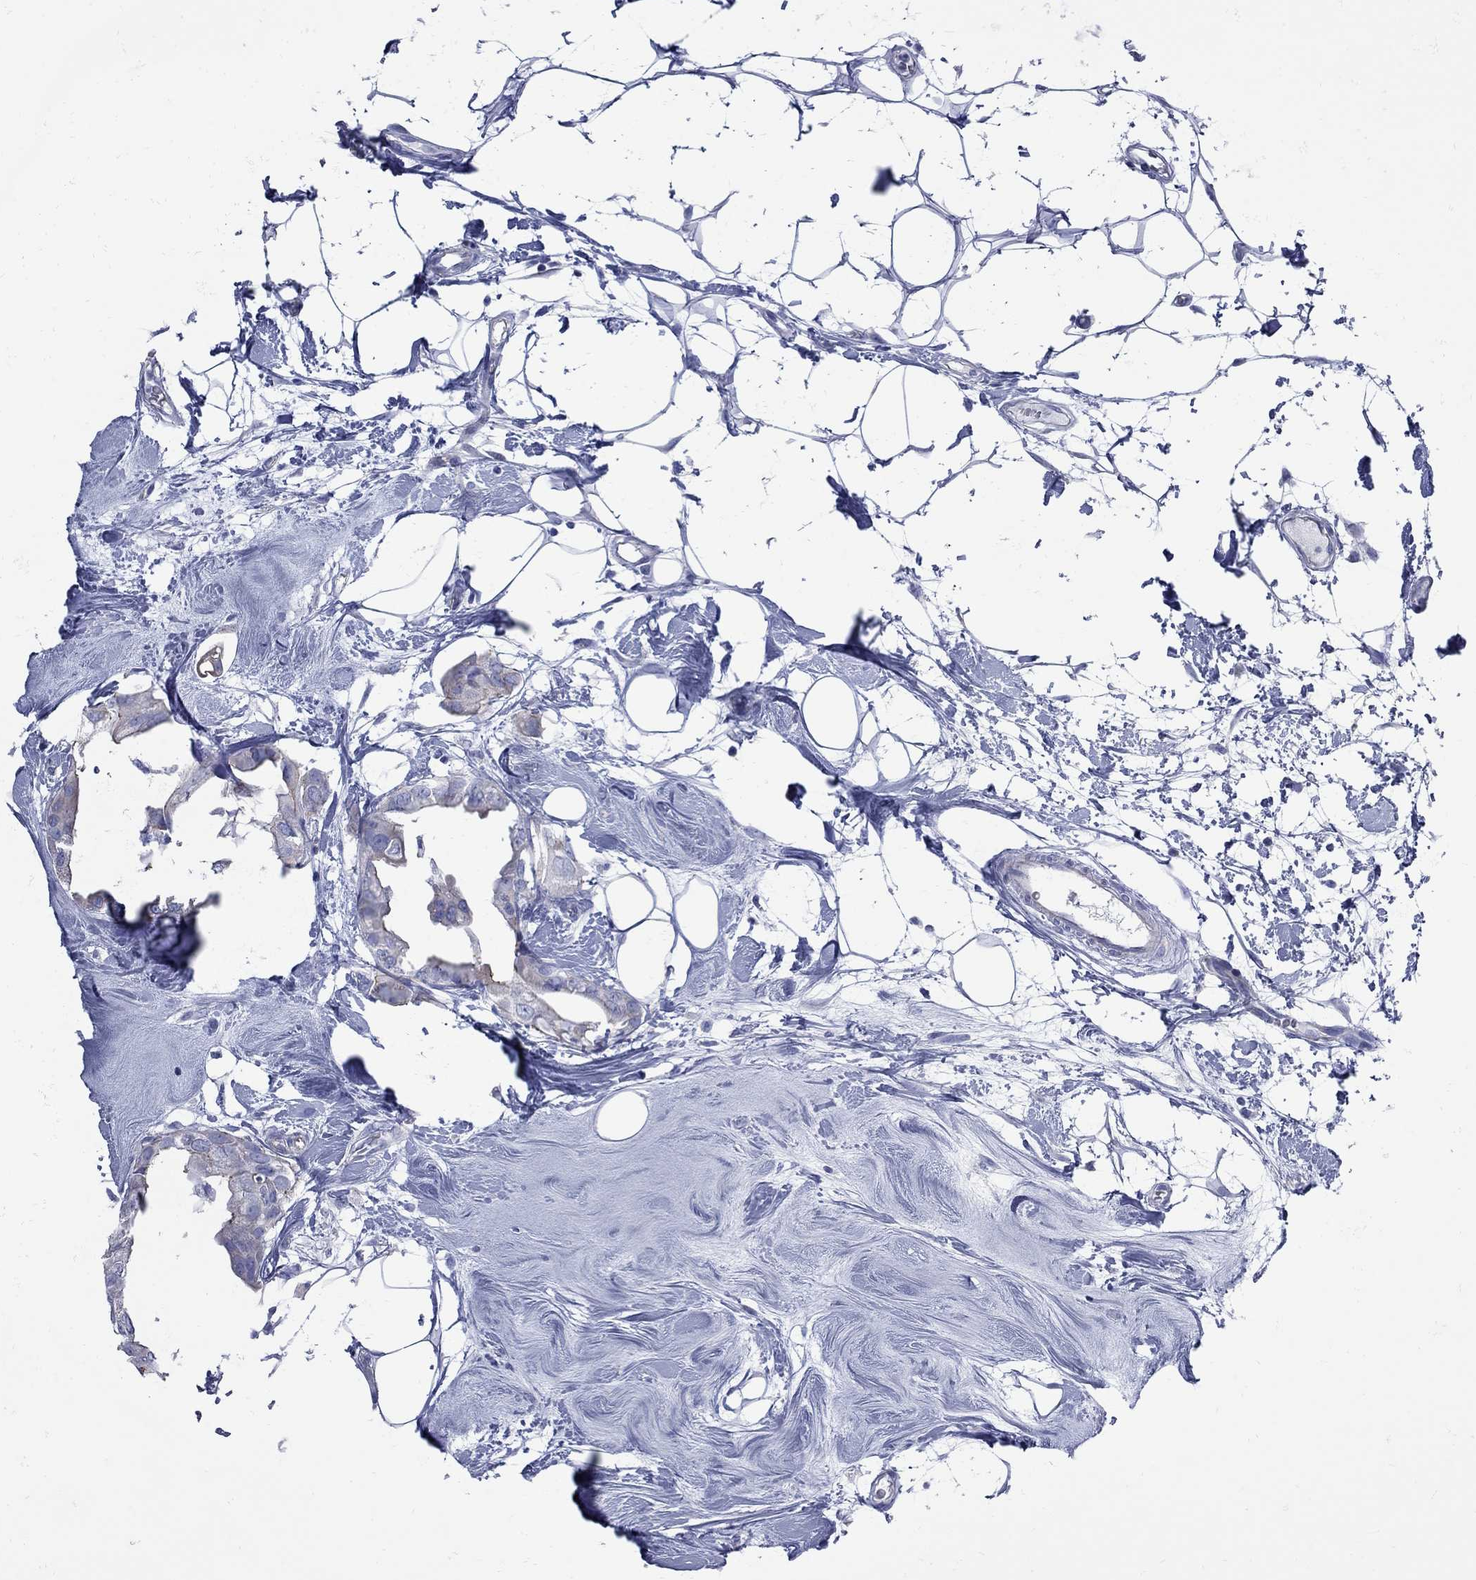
{"staining": {"intensity": "negative", "quantity": "none", "location": "none"}, "tissue": "breast cancer", "cell_type": "Tumor cells", "image_type": "cancer", "snomed": [{"axis": "morphology", "description": "Normal tissue, NOS"}, {"axis": "morphology", "description": "Duct carcinoma"}, {"axis": "topography", "description": "Breast"}], "caption": "This is an immunohistochemistry photomicrograph of breast cancer. There is no staining in tumor cells.", "gene": "PDZD3", "patient": {"sex": "female", "age": 40}}